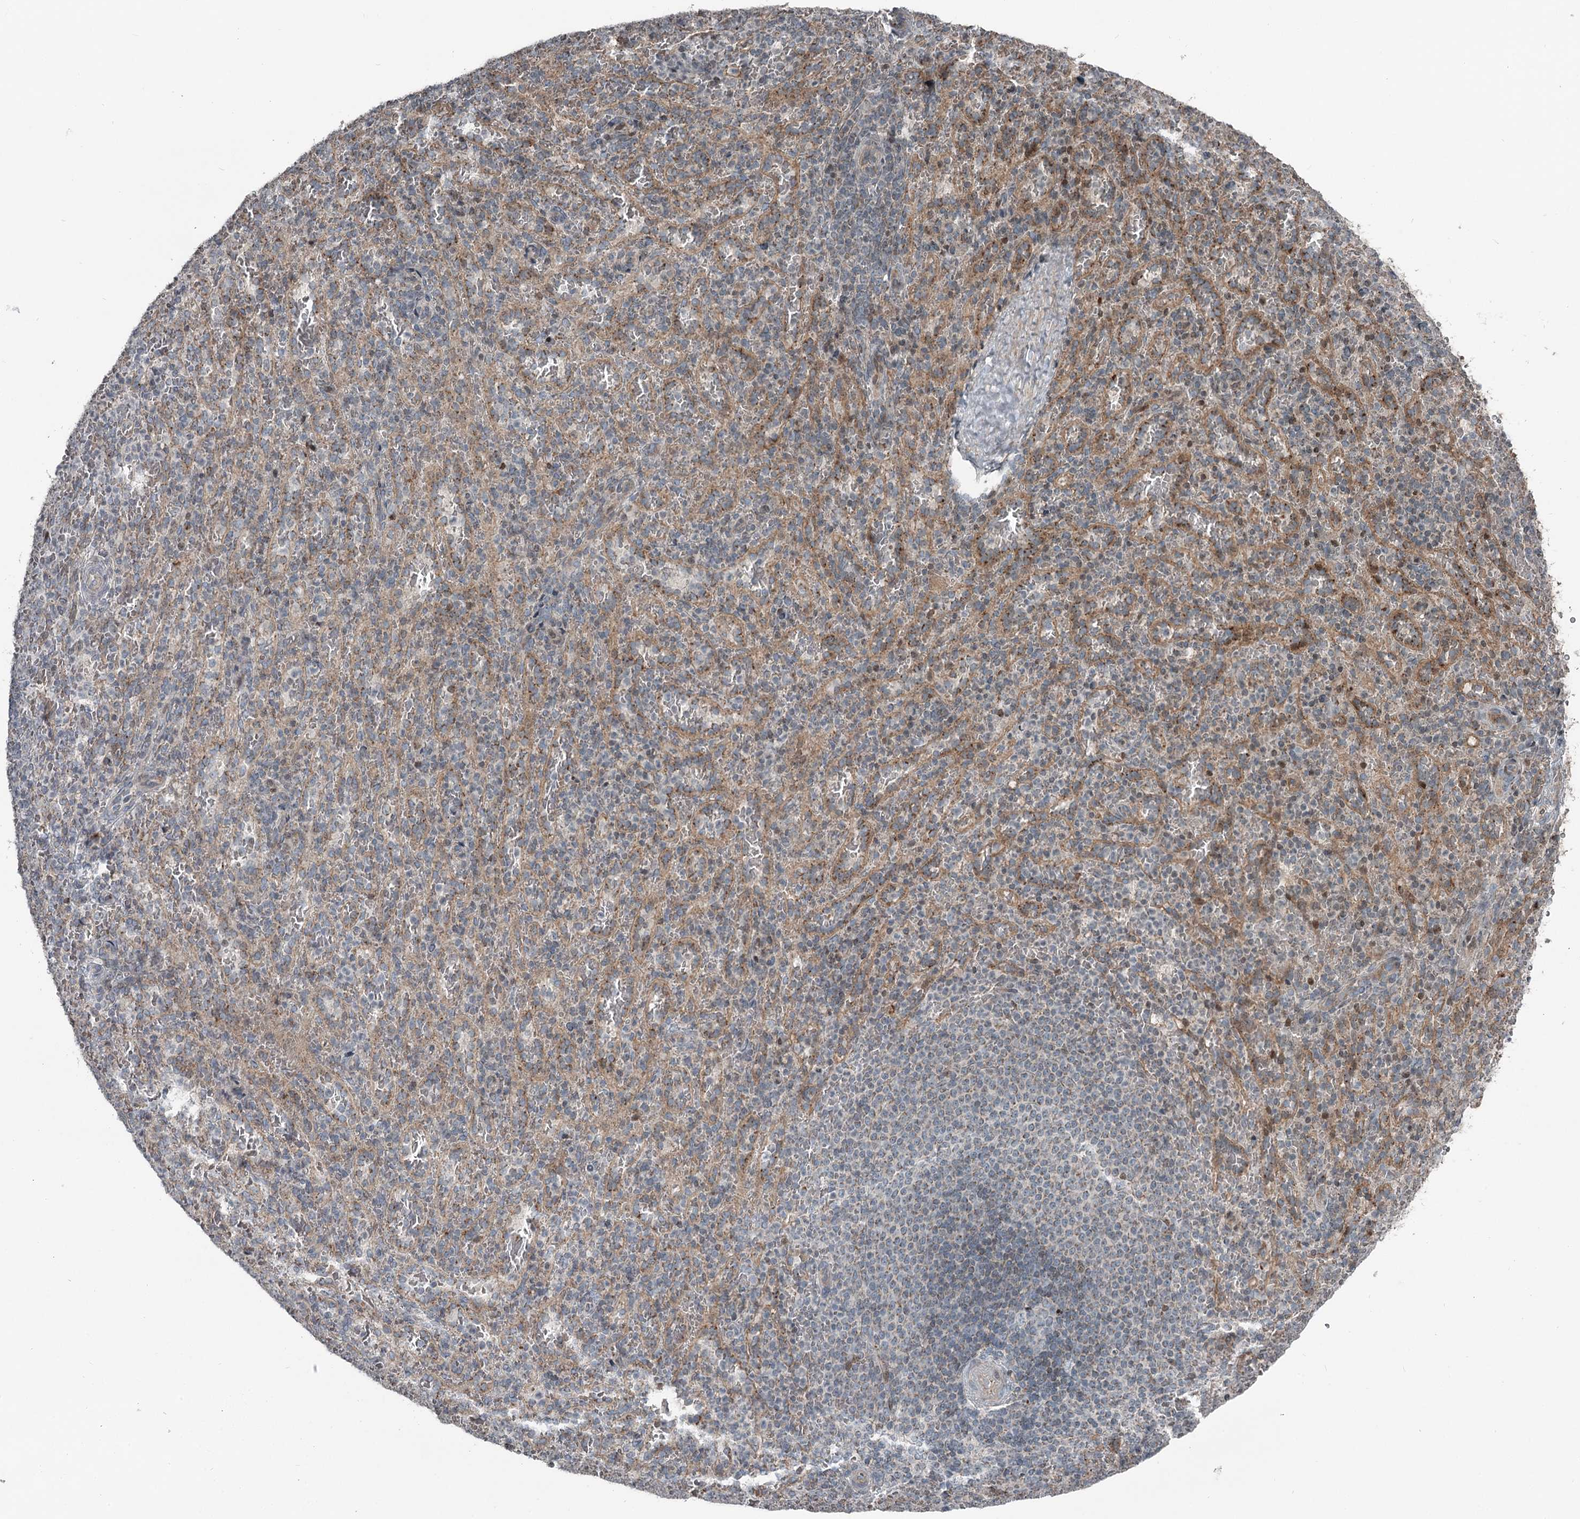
{"staining": {"intensity": "moderate", "quantity": "<25%", "location": "cytoplasmic/membranous"}, "tissue": "spleen", "cell_type": "Cells in red pulp", "image_type": "normal", "snomed": [{"axis": "morphology", "description": "Normal tissue, NOS"}, {"axis": "topography", "description": "Spleen"}], "caption": "Immunohistochemical staining of benign human spleen shows <25% levels of moderate cytoplasmic/membranous protein positivity in about <25% of cells in red pulp.", "gene": "RASSF8", "patient": {"sex": "female", "age": 21}}